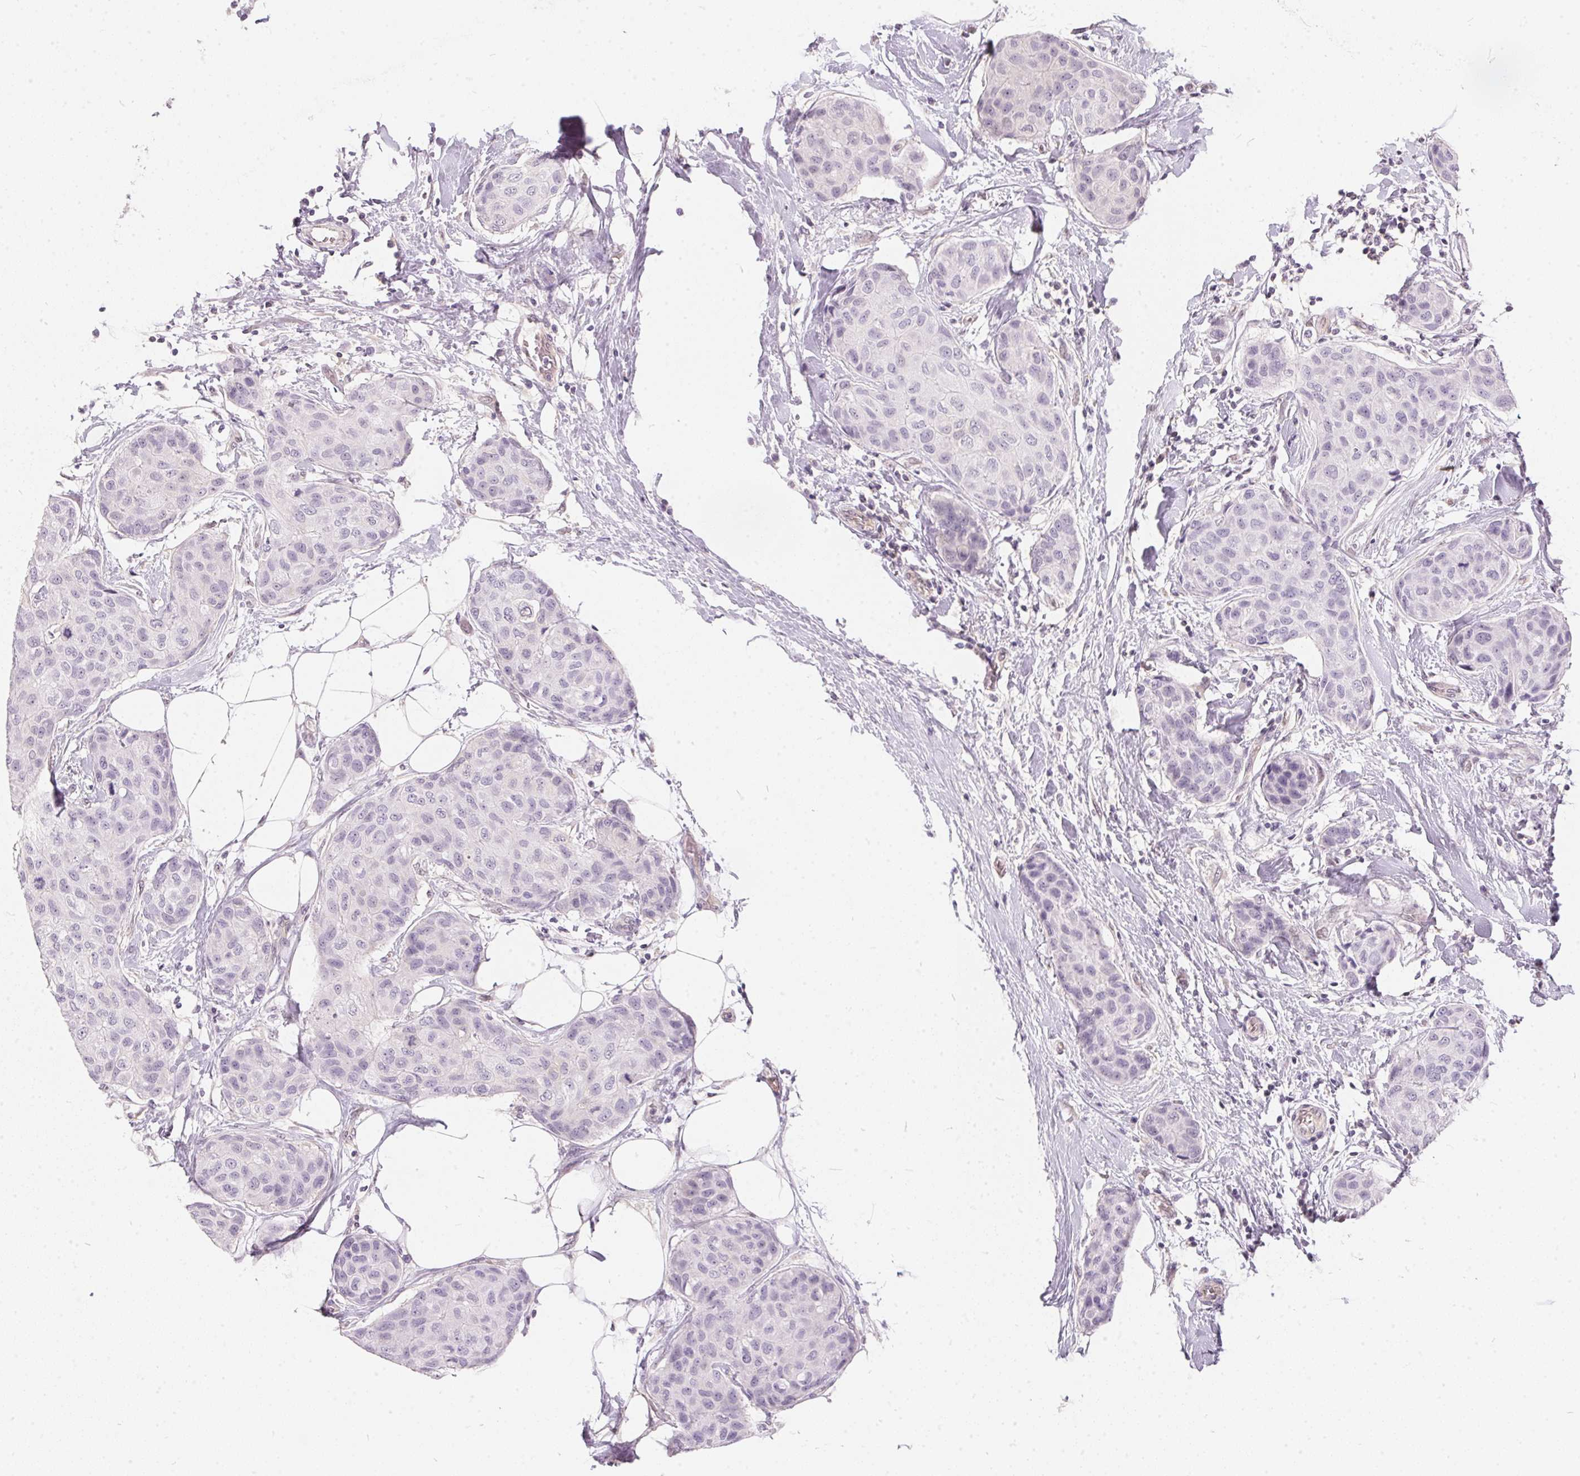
{"staining": {"intensity": "negative", "quantity": "none", "location": "none"}, "tissue": "breast cancer", "cell_type": "Tumor cells", "image_type": "cancer", "snomed": [{"axis": "morphology", "description": "Duct carcinoma"}, {"axis": "topography", "description": "Breast"}], "caption": "DAB immunohistochemical staining of human breast cancer shows no significant expression in tumor cells. Nuclei are stained in blue.", "gene": "BLMH", "patient": {"sex": "female", "age": 80}}